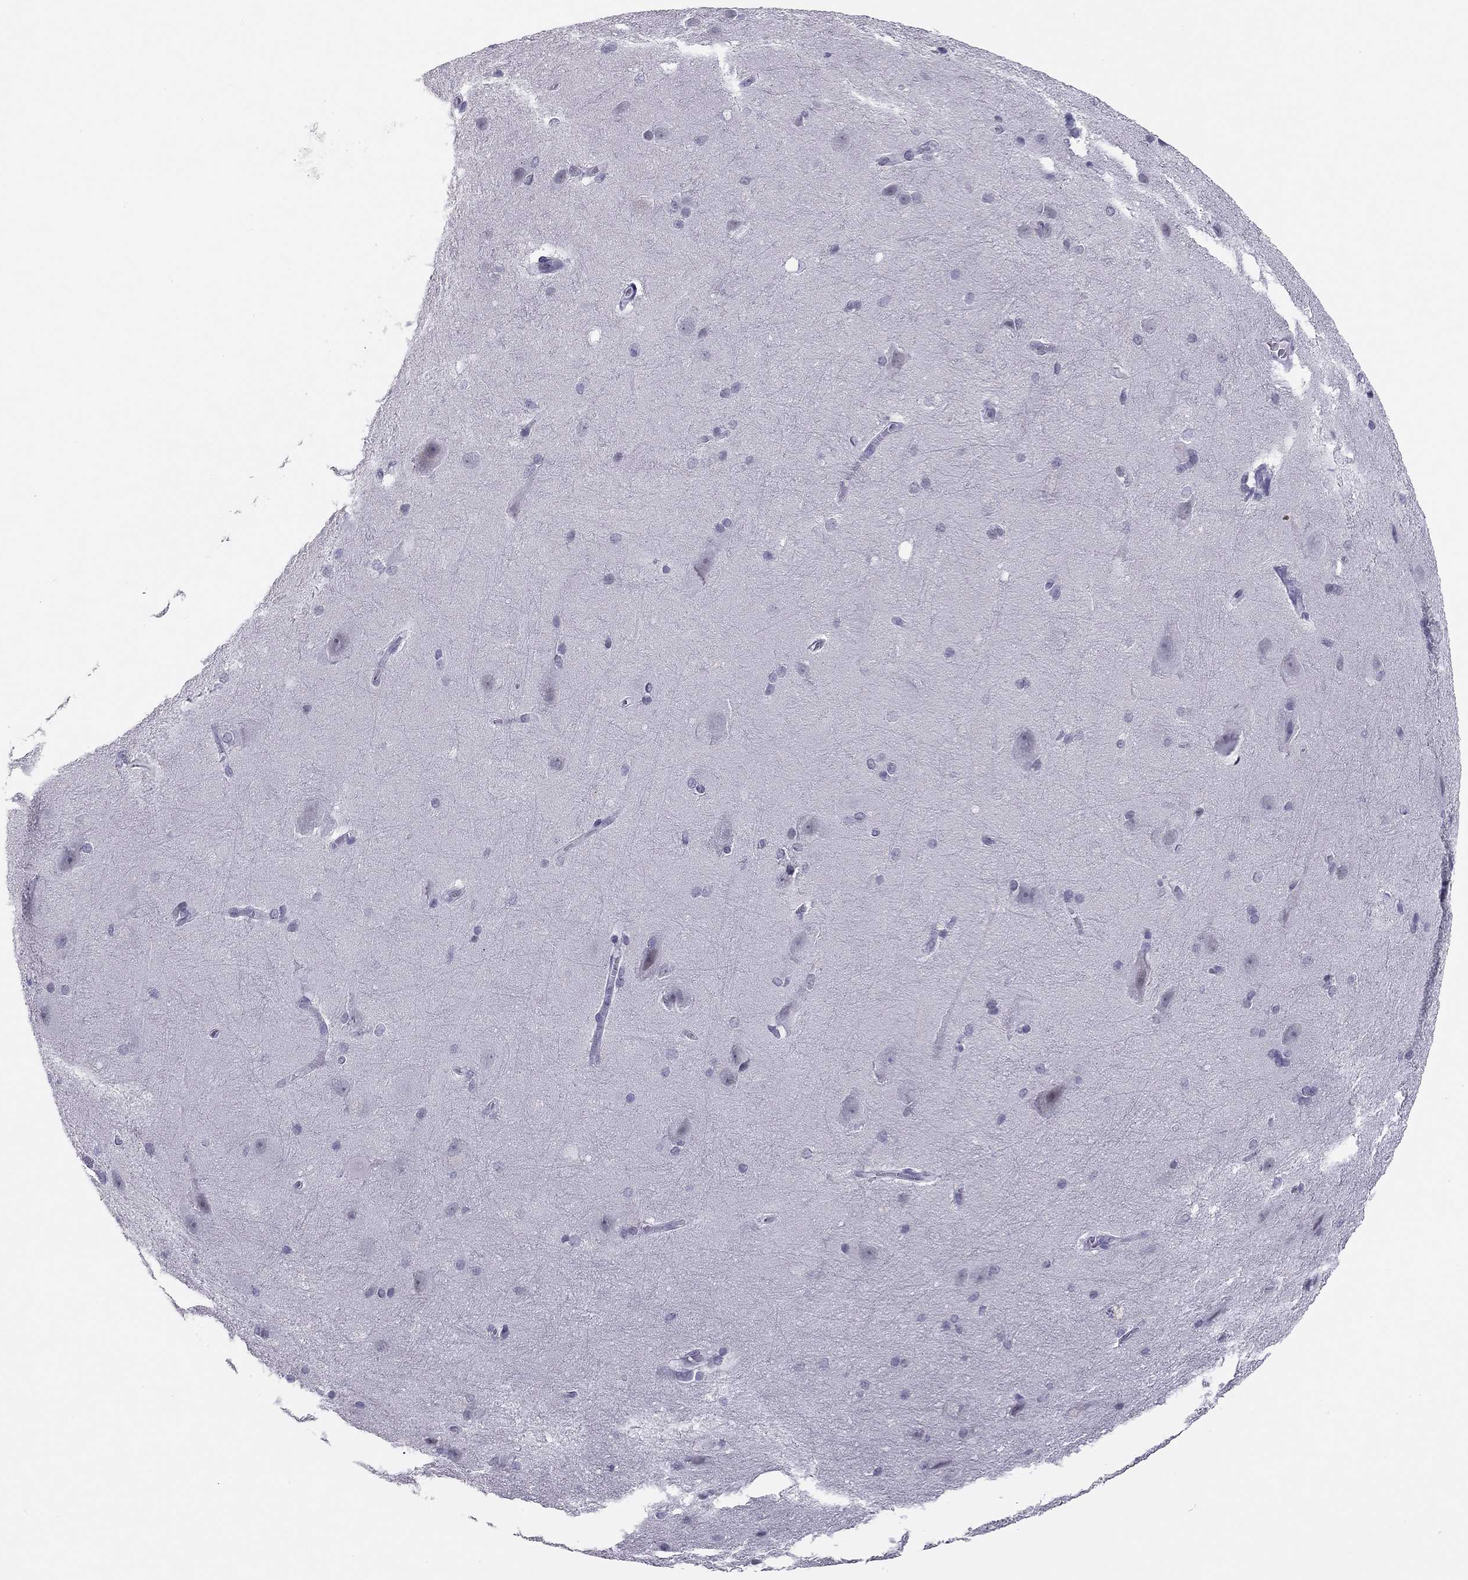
{"staining": {"intensity": "negative", "quantity": "none", "location": "none"}, "tissue": "hippocampus", "cell_type": "Glial cells", "image_type": "normal", "snomed": [{"axis": "morphology", "description": "Normal tissue, NOS"}, {"axis": "topography", "description": "Cerebral cortex"}, {"axis": "topography", "description": "Hippocampus"}], "caption": "Immunohistochemistry image of benign human hippocampus stained for a protein (brown), which demonstrates no positivity in glial cells. (DAB (3,3'-diaminobenzidine) immunohistochemistry (IHC), high magnification).", "gene": "DOT1L", "patient": {"sex": "female", "age": 19}}